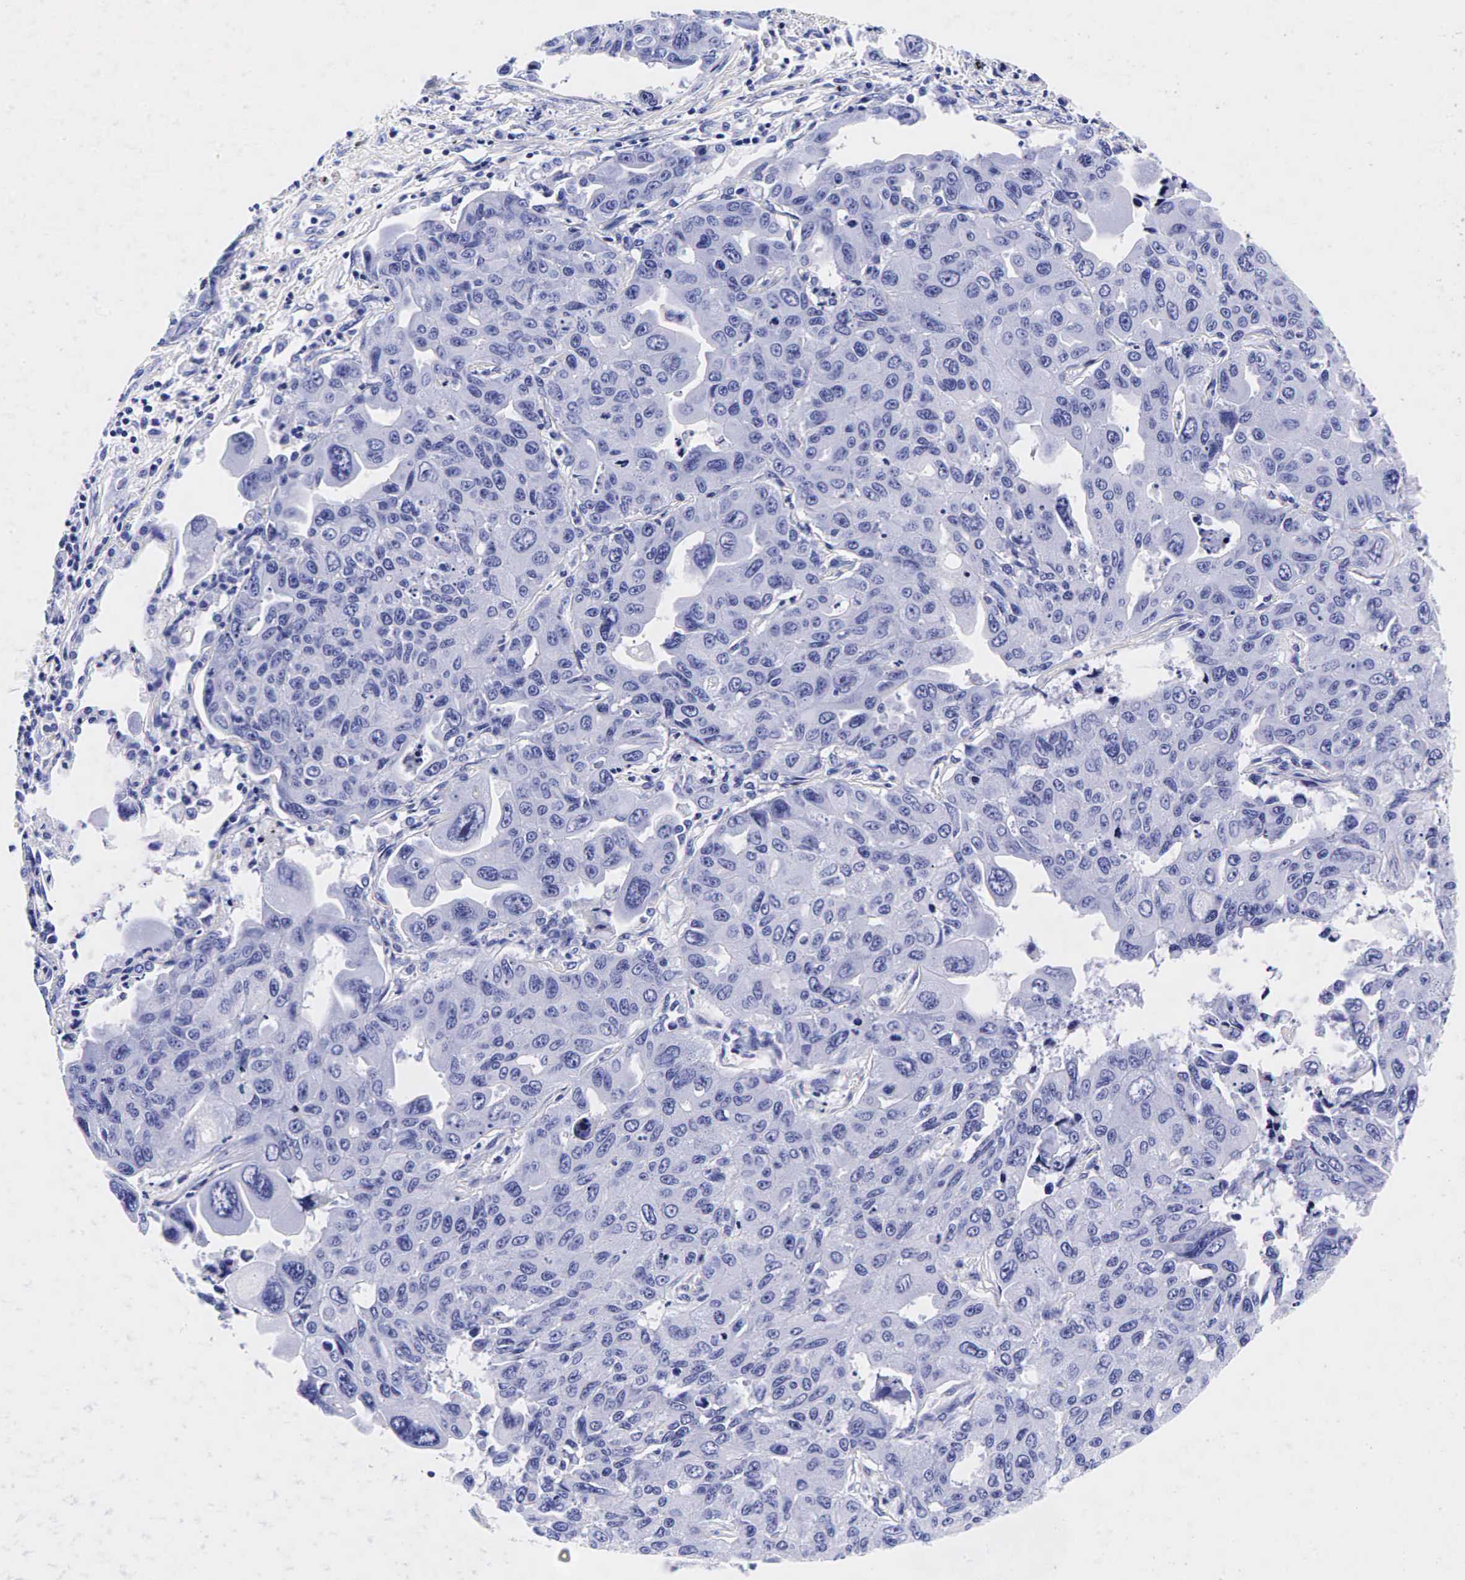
{"staining": {"intensity": "negative", "quantity": "none", "location": "none"}, "tissue": "lung cancer", "cell_type": "Tumor cells", "image_type": "cancer", "snomed": [{"axis": "morphology", "description": "Adenocarcinoma, NOS"}, {"axis": "topography", "description": "Lung"}], "caption": "Lung cancer (adenocarcinoma) stained for a protein using immunohistochemistry (IHC) demonstrates no expression tumor cells.", "gene": "GAST", "patient": {"sex": "male", "age": 64}}